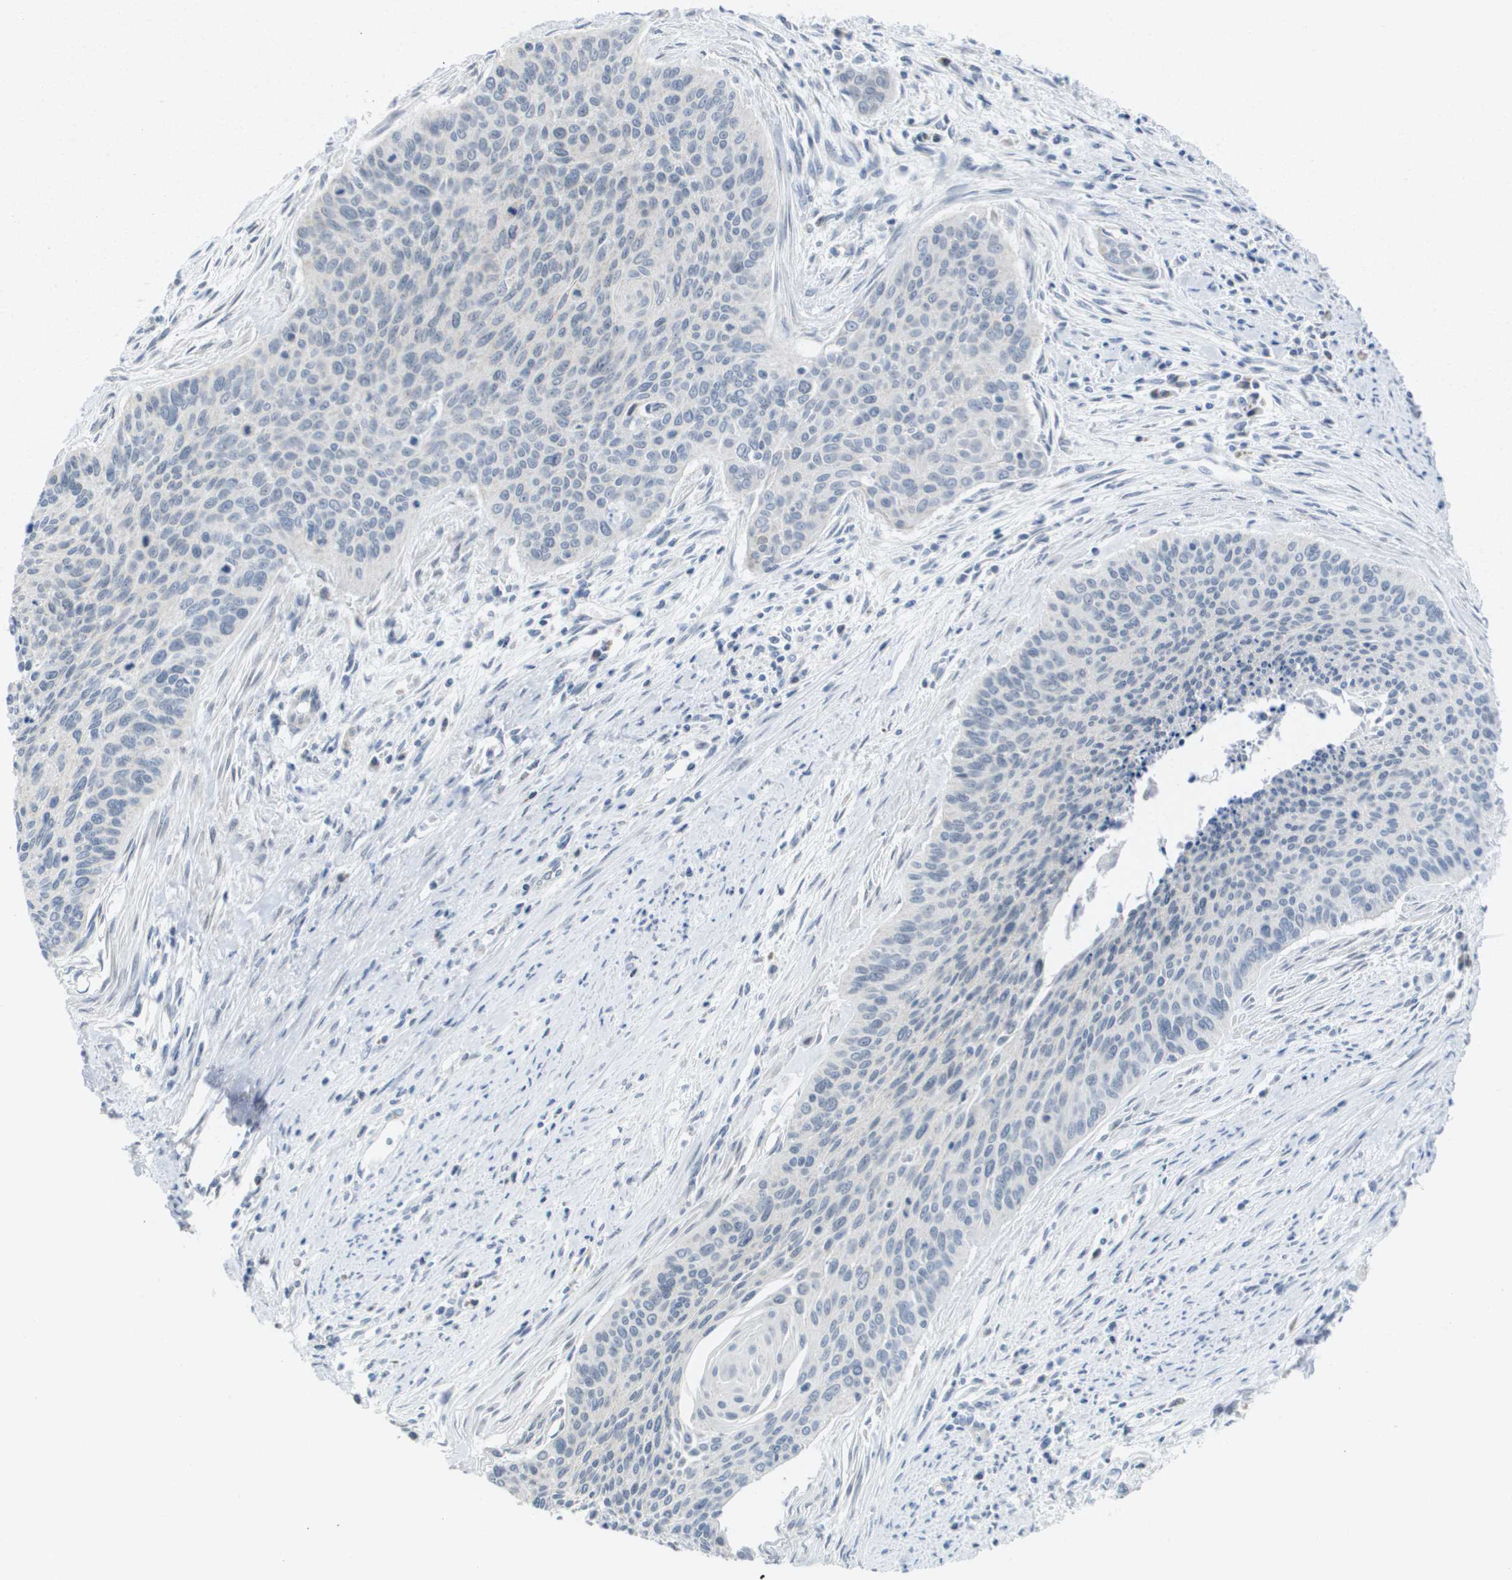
{"staining": {"intensity": "negative", "quantity": "none", "location": "none"}, "tissue": "cervical cancer", "cell_type": "Tumor cells", "image_type": "cancer", "snomed": [{"axis": "morphology", "description": "Squamous cell carcinoma, NOS"}, {"axis": "topography", "description": "Cervix"}], "caption": "DAB (3,3'-diaminobenzidine) immunohistochemical staining of human squamous cell carcinoma (cervical) reveals no significant positivity in tumor cells.", "gene": "TMEM223", "patient": {"sex": "female", "age": 55}}